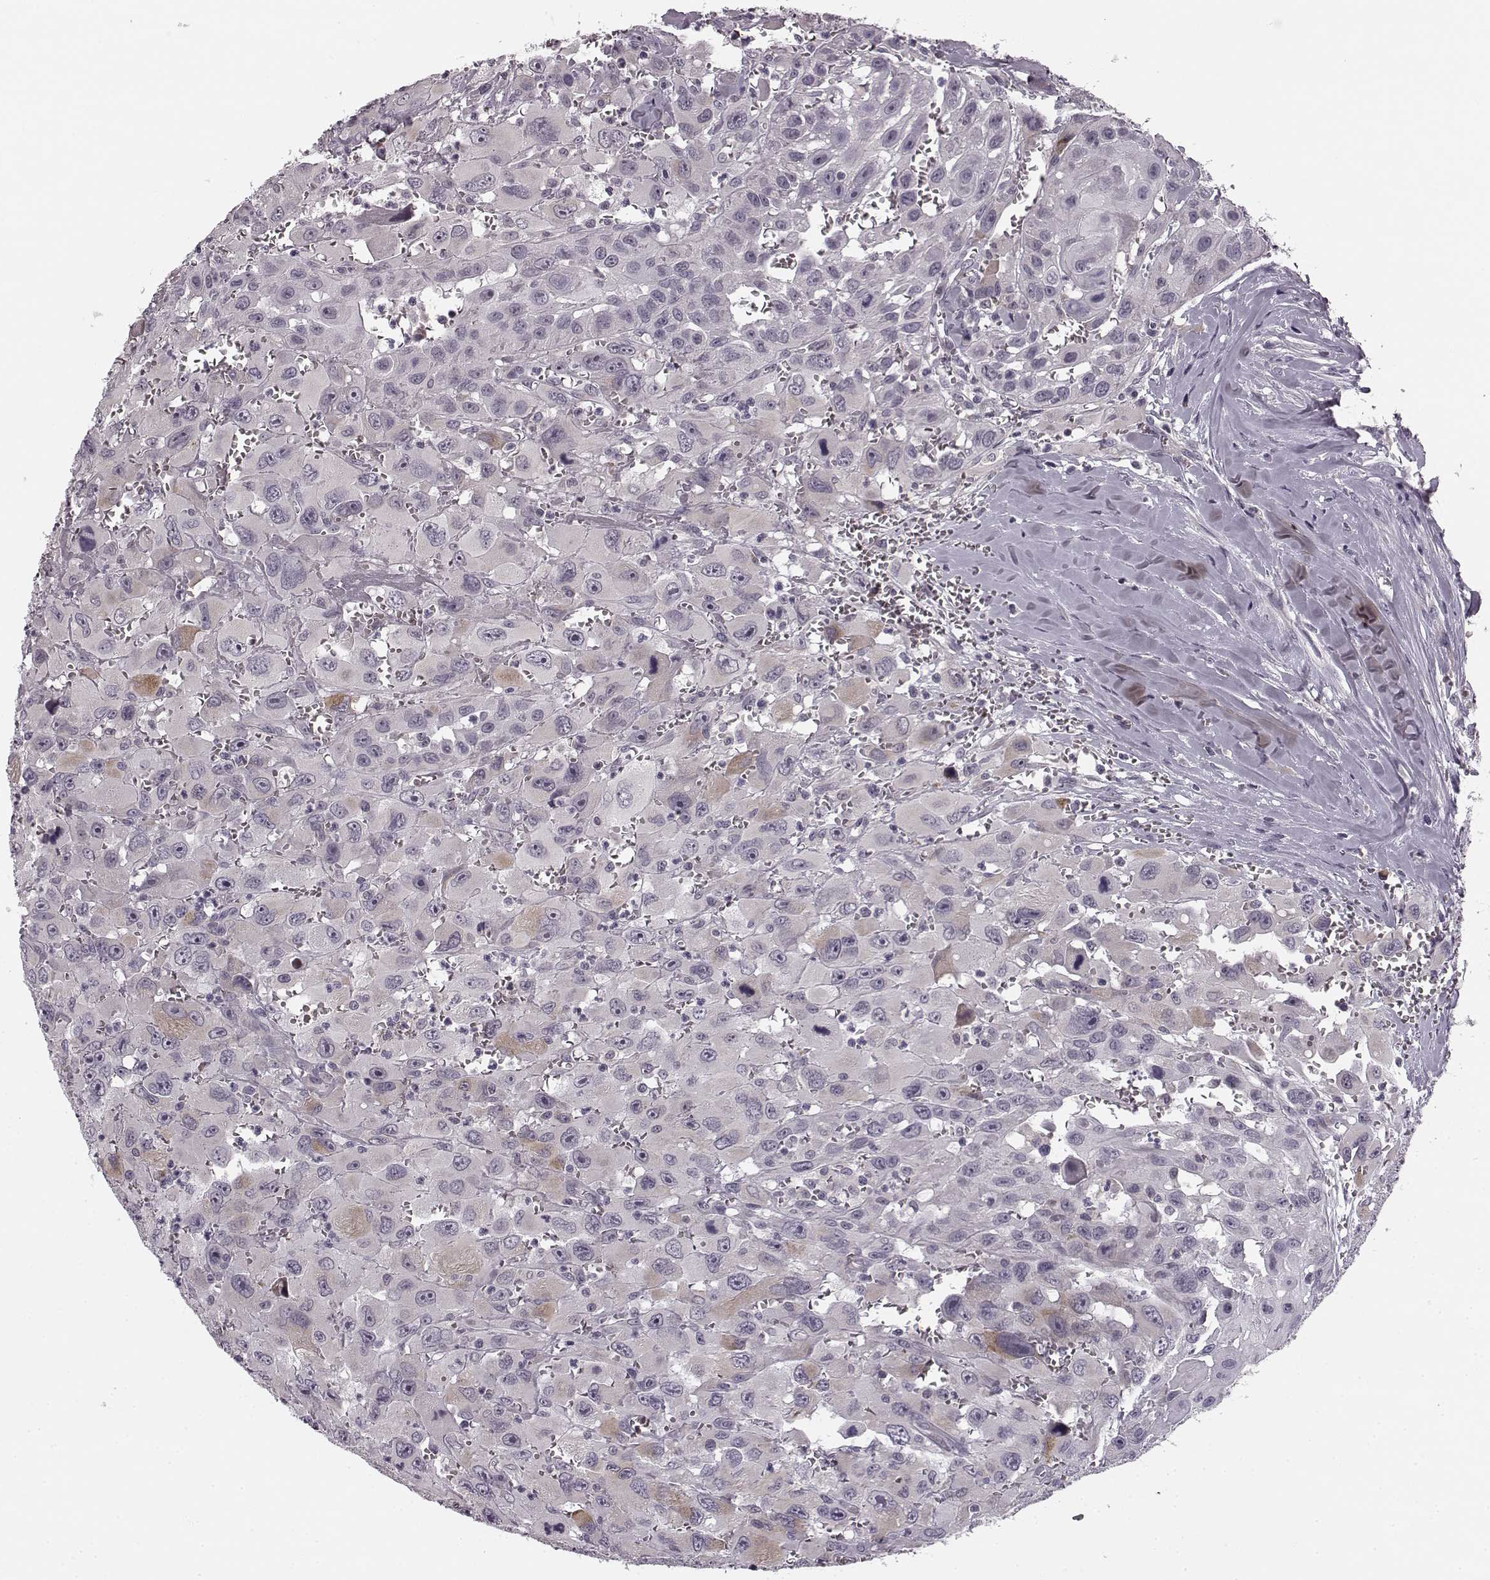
{"staining": {"intensity": "negative", "quantity": "none", "location": "none"}, "tissue": "head and neck cancer", "cell_type": "Tumor cells", "image_type": "cancer", "snomed": [{"axis": "morphology", "description": "Squamous cell carcinoma, NOS"}, {"axis": "morphology", "description": "Squamous cell carcinoma, metastatic, NOS"}, {"axis": "topography", "description": "Oral tissue"}, {"axis": "topography", "description": "Head-Neck"}], "caption": "There is no significant positivity in tumor cells of head and neck metastatic squamous cell carcinoma. (DAB immunohistochemistry (IHC) visualized using brightfield microscopy, high magnification).", "gene": "FAM234B", "patient": {"sex": "female", "age": 85}}